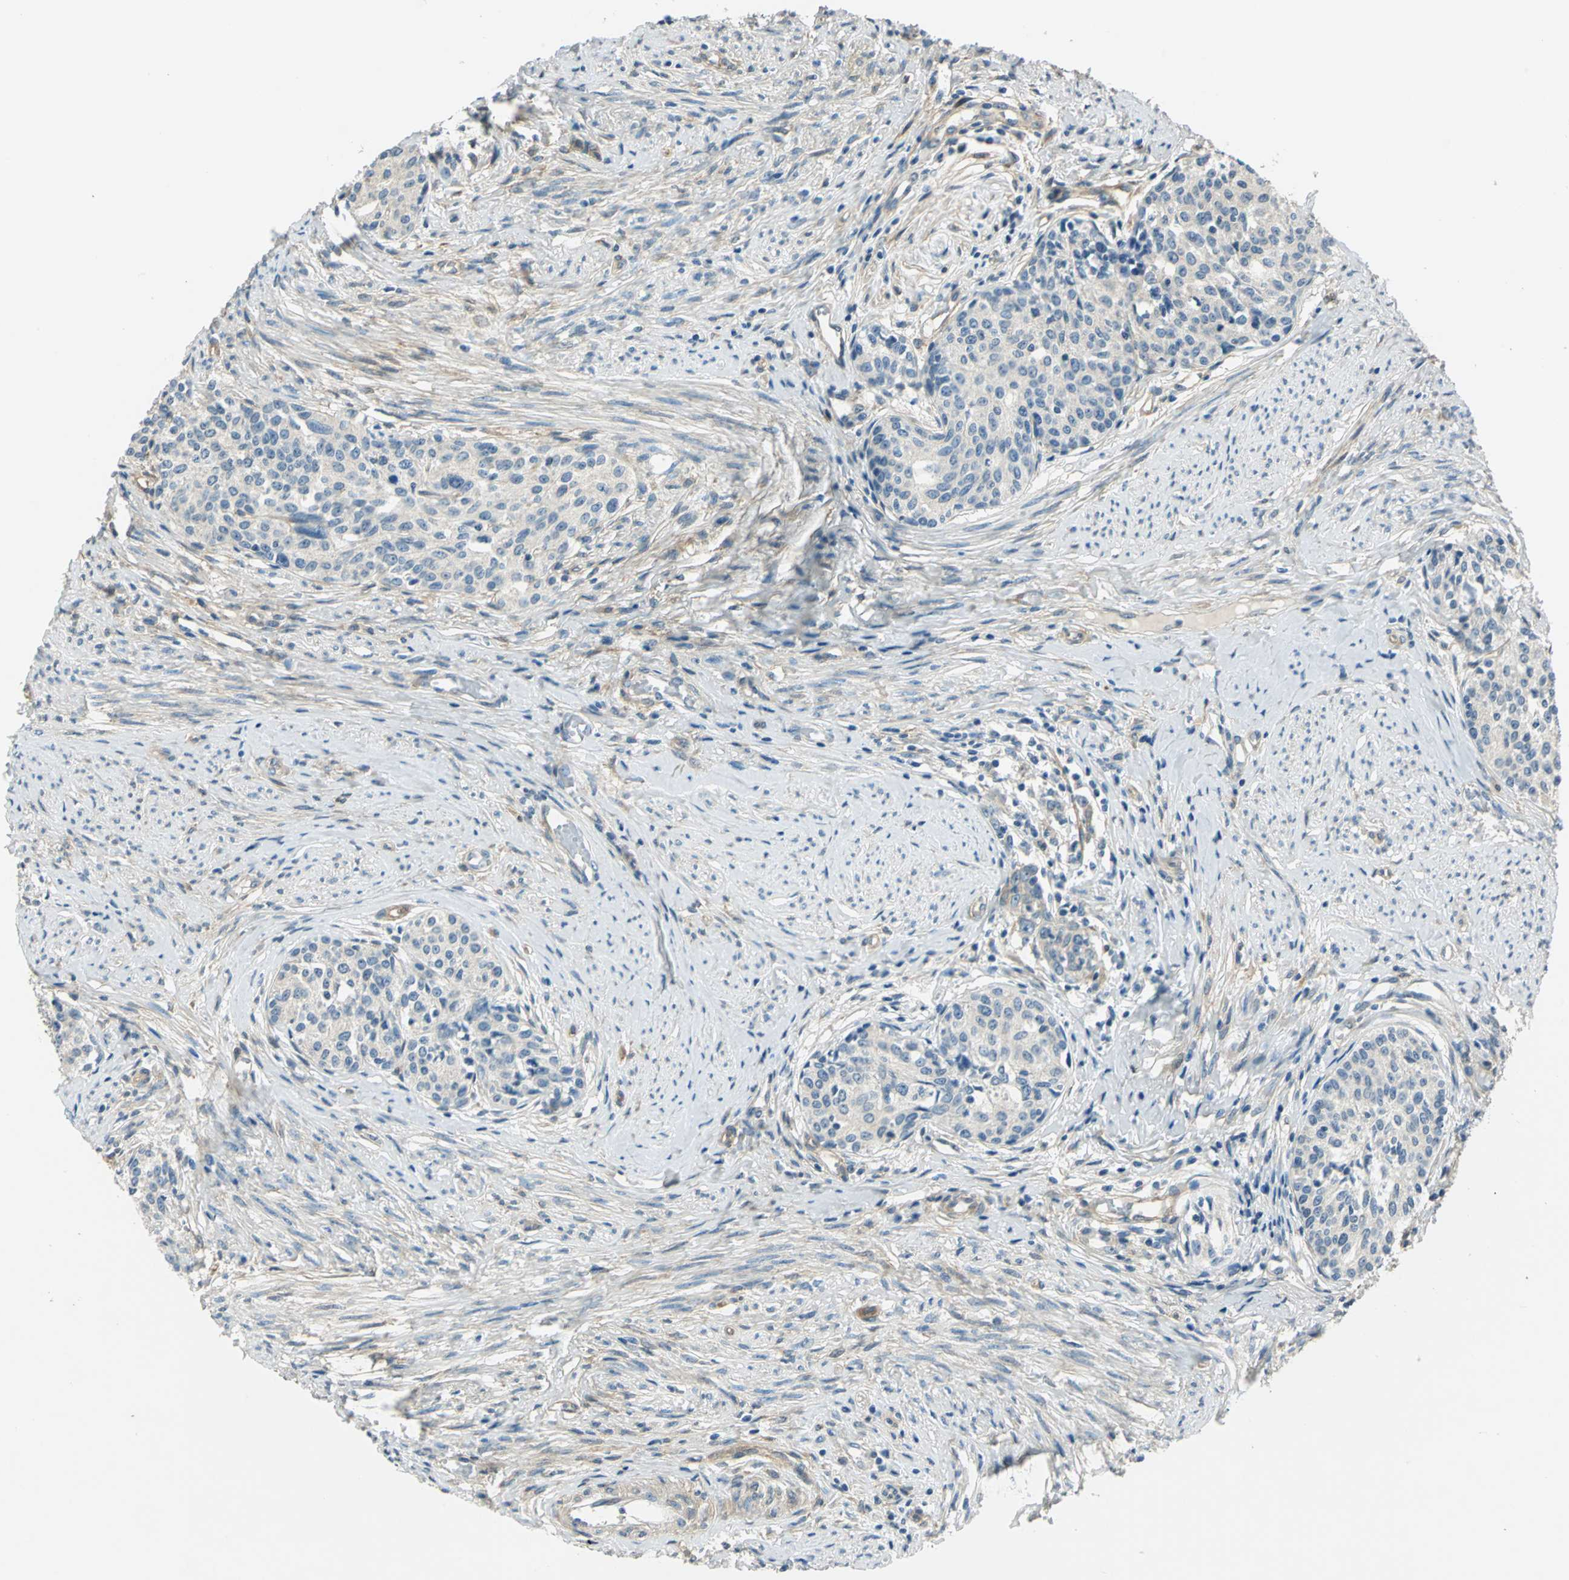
{"staining": {"intensity": "negative", "quantity": "none", "location": "none"}, "tissue": "cervical cancer", "cell_type": "Tumor cells", "image_type": "cancer", "snomed": [{"axis": "morphology", "description": "Squamous cell carcinoma, NOS"}, {"axis": "morphology", "description": "Adenocarcinoma, NOS"}, {"axis": "topography", "description": "Cervix"}], "caption": "Immunohistochemistry (IHC) image of cervical cancer (adenocarcinoma) stained for a protein (brown), which displays no positivity in tumor cells.", "gene": "CDC42EP1", "patient": {"sex": "female", "age": 52}}